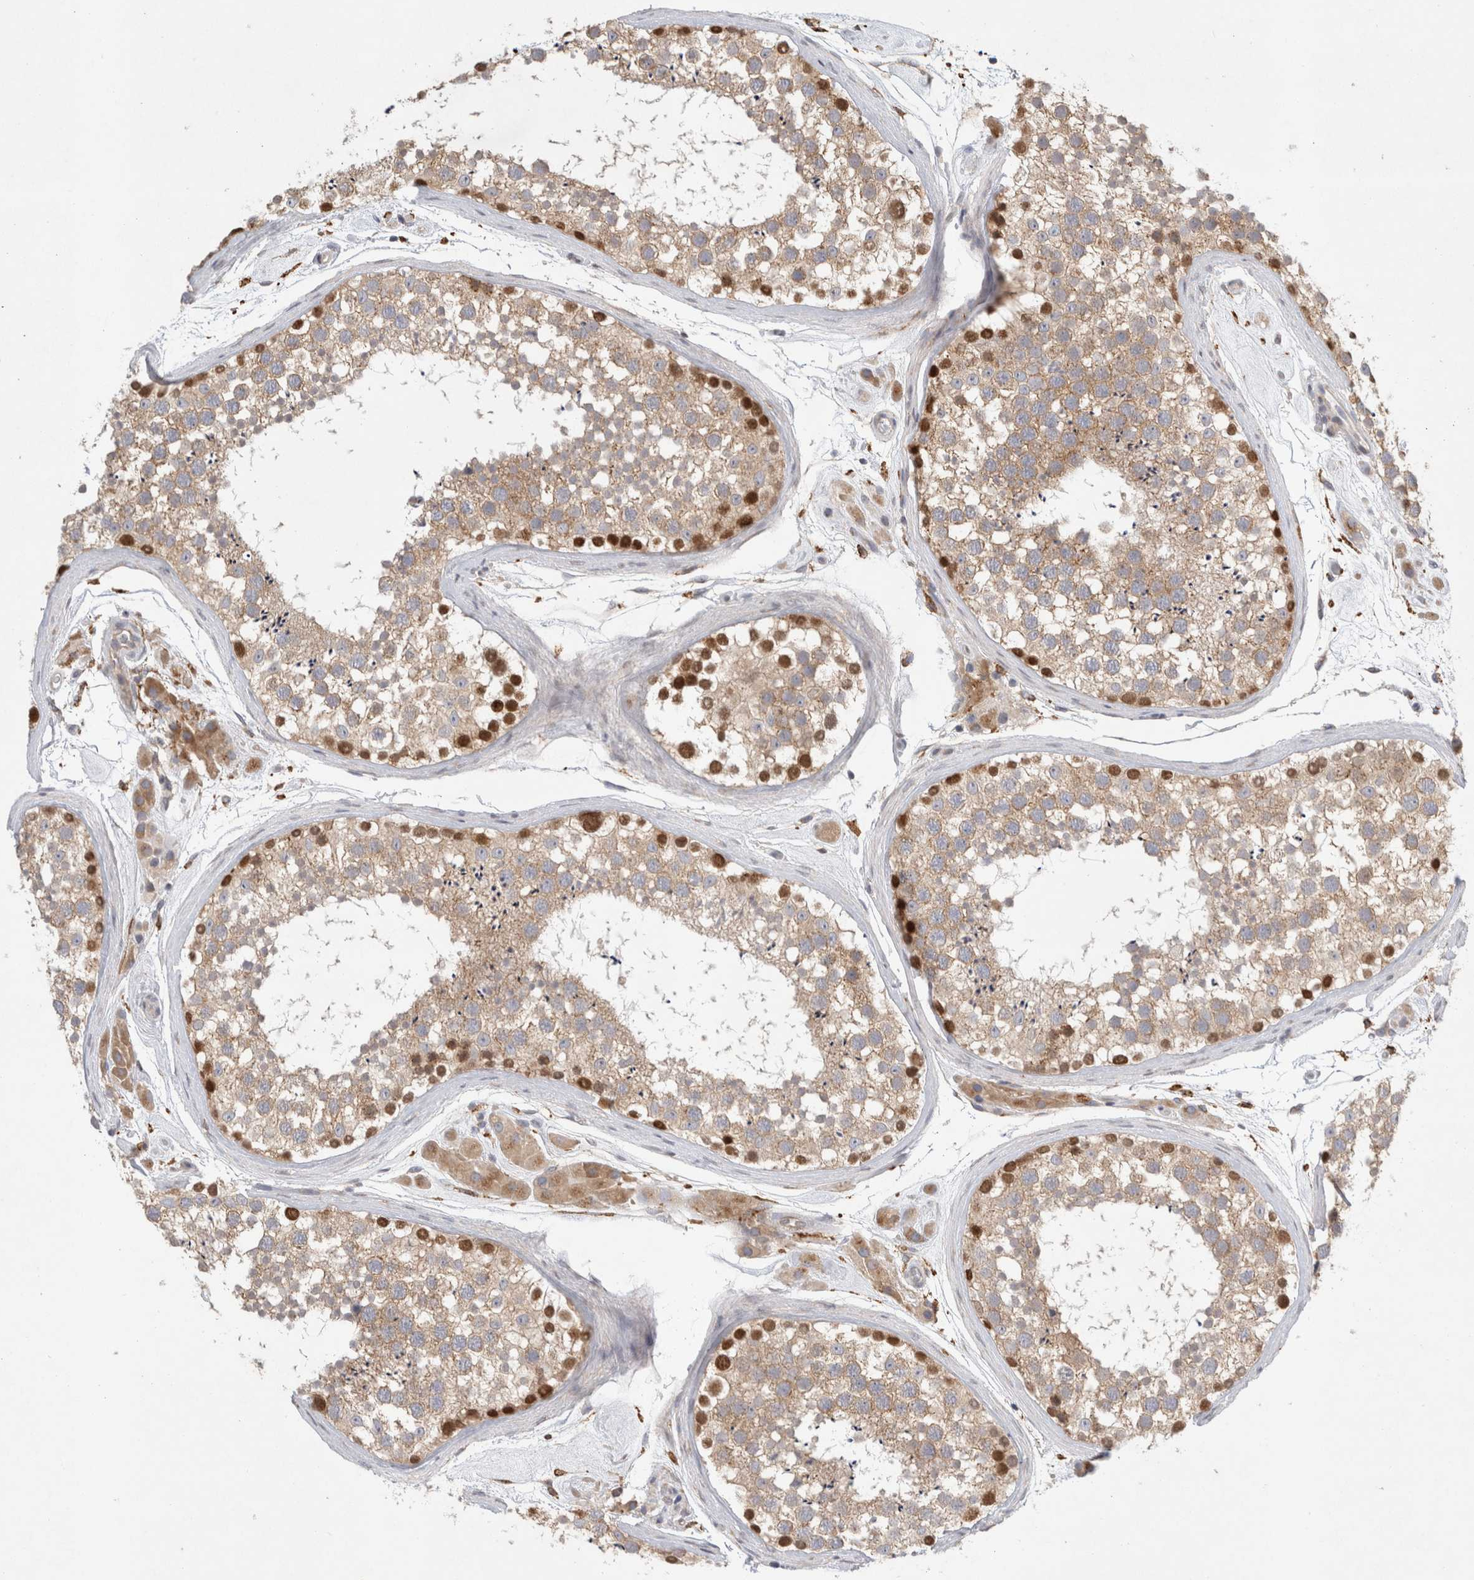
{"staining": {"intensity": "strong", "quantity": "25%-75%", "location": "cytoplasmic/membranous,nuclear"}, "tissue": "testis", "cell_type": "Cells in seminiferous ducts", "image_type": "normal", "snomed": [{"axis": "morphology", "description": "Normal tissue, NOS"}, {"axis": "topography", "description": "Testis"}], "caption": "A brown stain labels strong cytoplasmic/membranous,nuclear staining of a protein in cells in seminiferous ducts of normal testis. (Stains: DAB in brown, nuclei in blue, Microscopy: brightfield microscopy at high magnification).", "gene": "CDCA7L", "patient": {"sex": "male", "age": 46}}